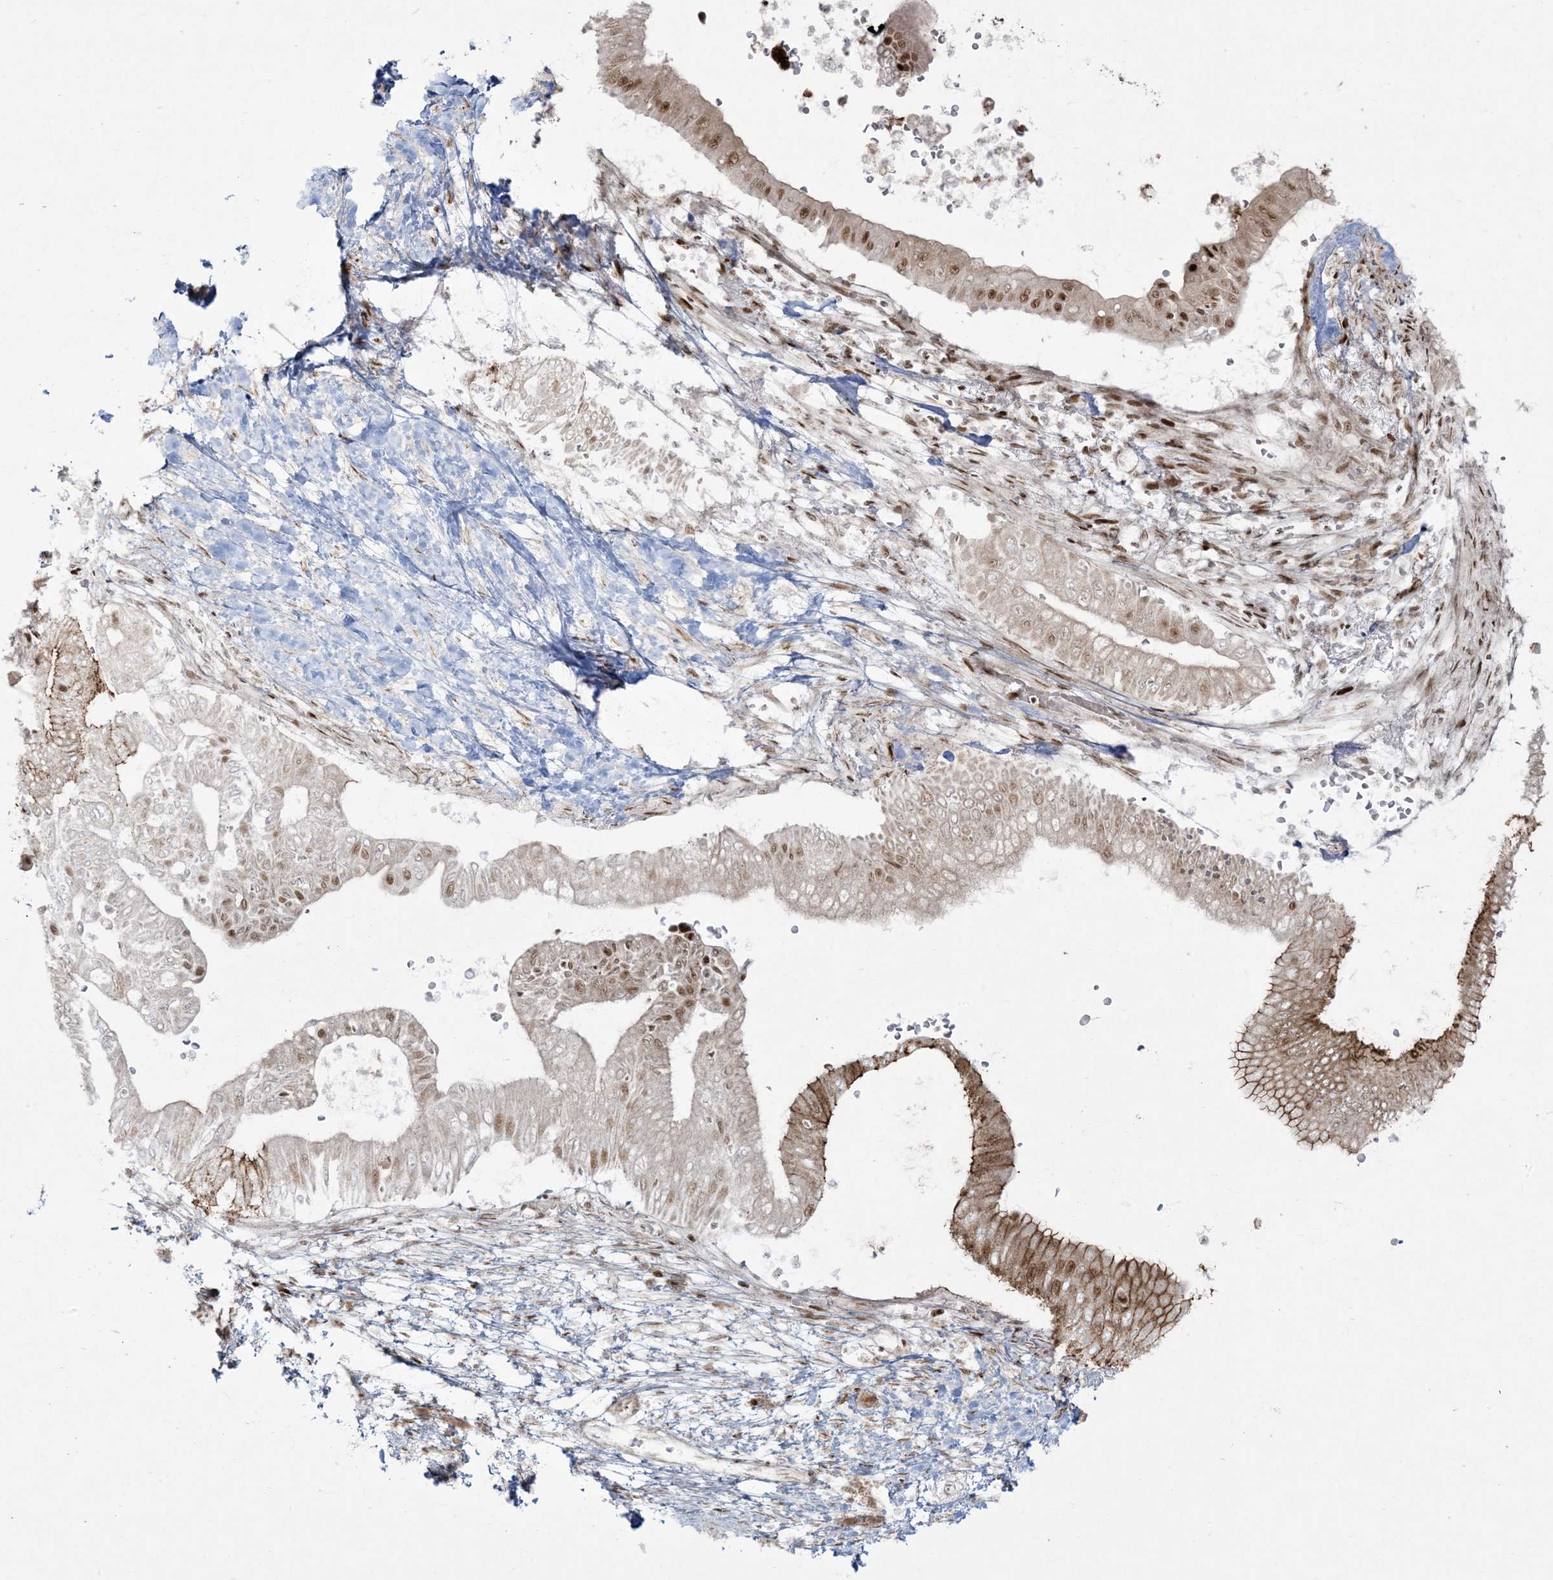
{"staining": {"intensity": "moderate", "quantity": "25%-75%", "location": "cytoplasmic/membranous,nuclear"}, "tissue": "pancreatic cancer", "cell_type": "Tumor cells", "image_type": "cancer", "snomed": [{"axis": "morphology", "description": "Adenocarcinoma, NOS"}, {"axis": "topography", "description": "Pancreas"}], "caption": "Adenocarcinoma (pancreatic) tissue displays moderate cytoplasmic/membranous and nuclear expression in about 25%-75% of tumor cells, visualized by immunohistochemistry.", "gene": "RBM10", "patient": {"sex": "male", "age": 68}}